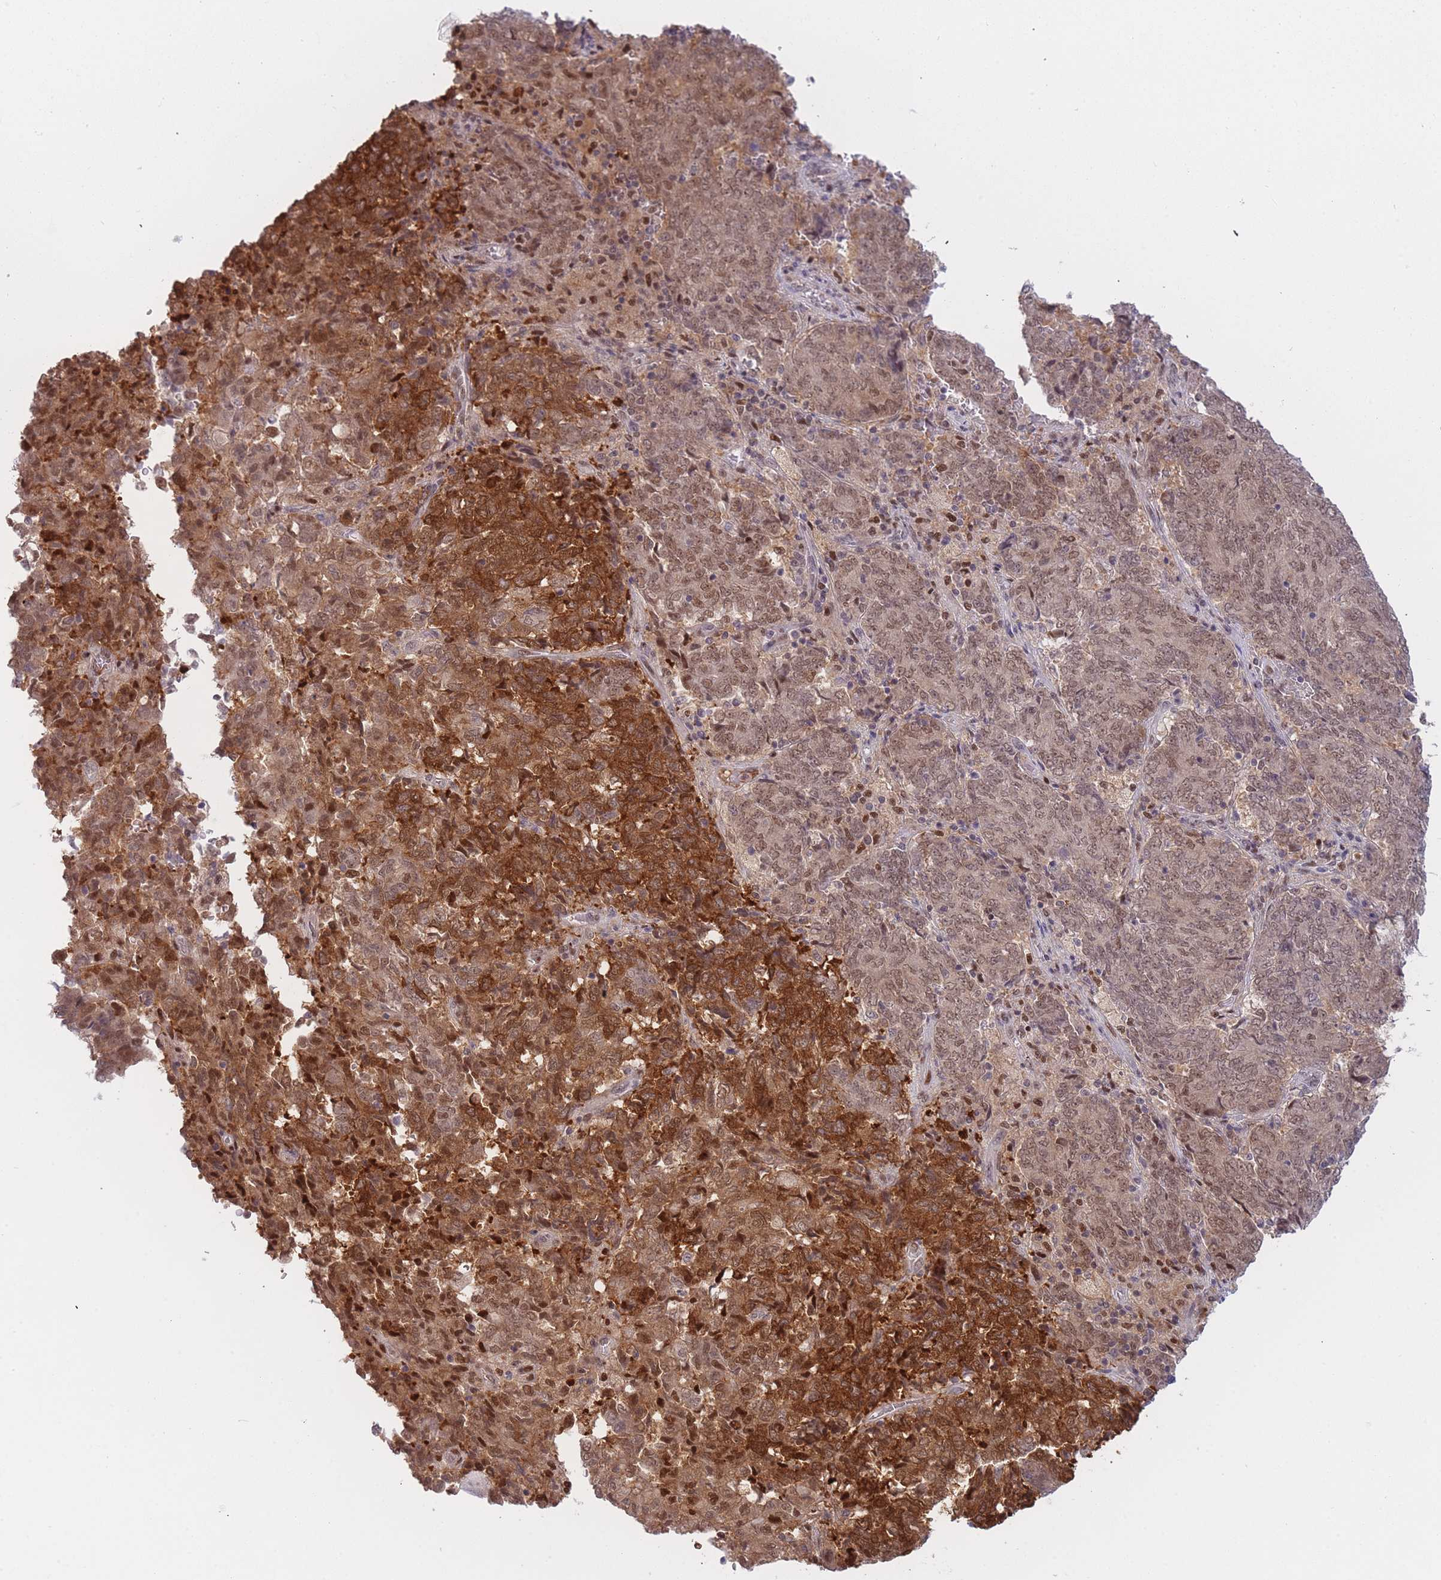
{"staining": {"intensity": "strong", "quantity": ">75%", "location": "cytoplasmic/membranous,nuclear"}, "tissue": "endometrial cancer", "cell_type": "Tumor cells", "image_type": "cancer", "snomed": [{"axis": "morphology", "description": "Adenocarcinoma, NOS"}, {"axis": "topography", "description": "Endometrium"}], "caption": "Immunohistochemistry (IHC) (DAB (3,3'-diaminobenzidine)) staining of endometrial cancer demonstrates strong cytoplasmic/membranous and nuclear protein staining in approximately >75% of tumor cells.", "gene": "DEAF1", "patient": {"sex": "female", "age": 80}}